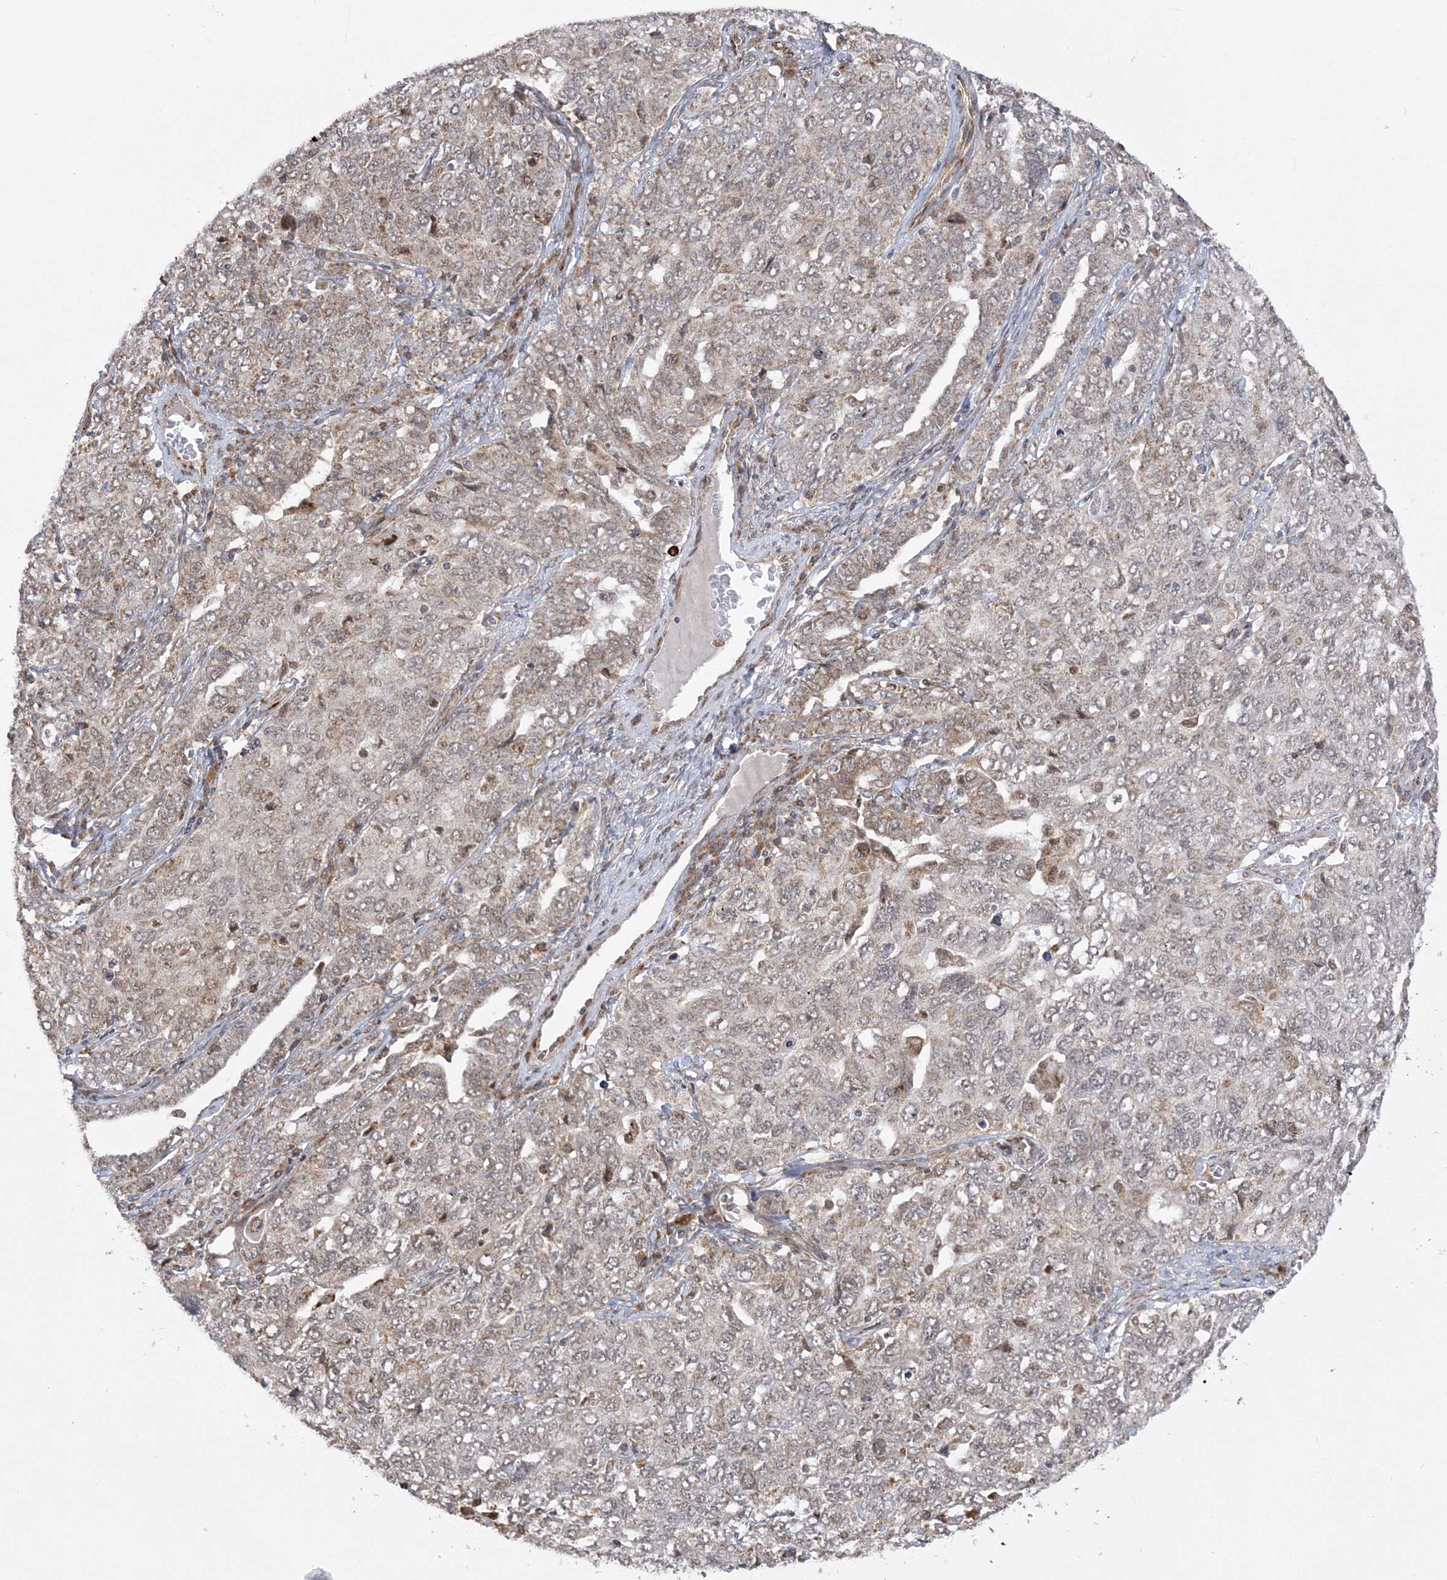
{"staining": {"intensity": "weak", "quantity": ">75%", "location": "cytoplasmic/membranous"}, "tissue": "ovarian cancer", "cell_type": "Tumor cells", "image_type": "cancer", "snomed": [{"axis": "morphology", "description": "Carcinoma, endometroid"}, {"axis": "topography", "description": "Ovary"}], "caption": "Brown immunohistochemical staining in ovarian cancer (endometroid carcinoma) demonstrates weak cytoplasmic/membranous expression in about >75% of tumor cells.", "gene": "MRPL47", "patient": {"sex": "female", "age": 62}}